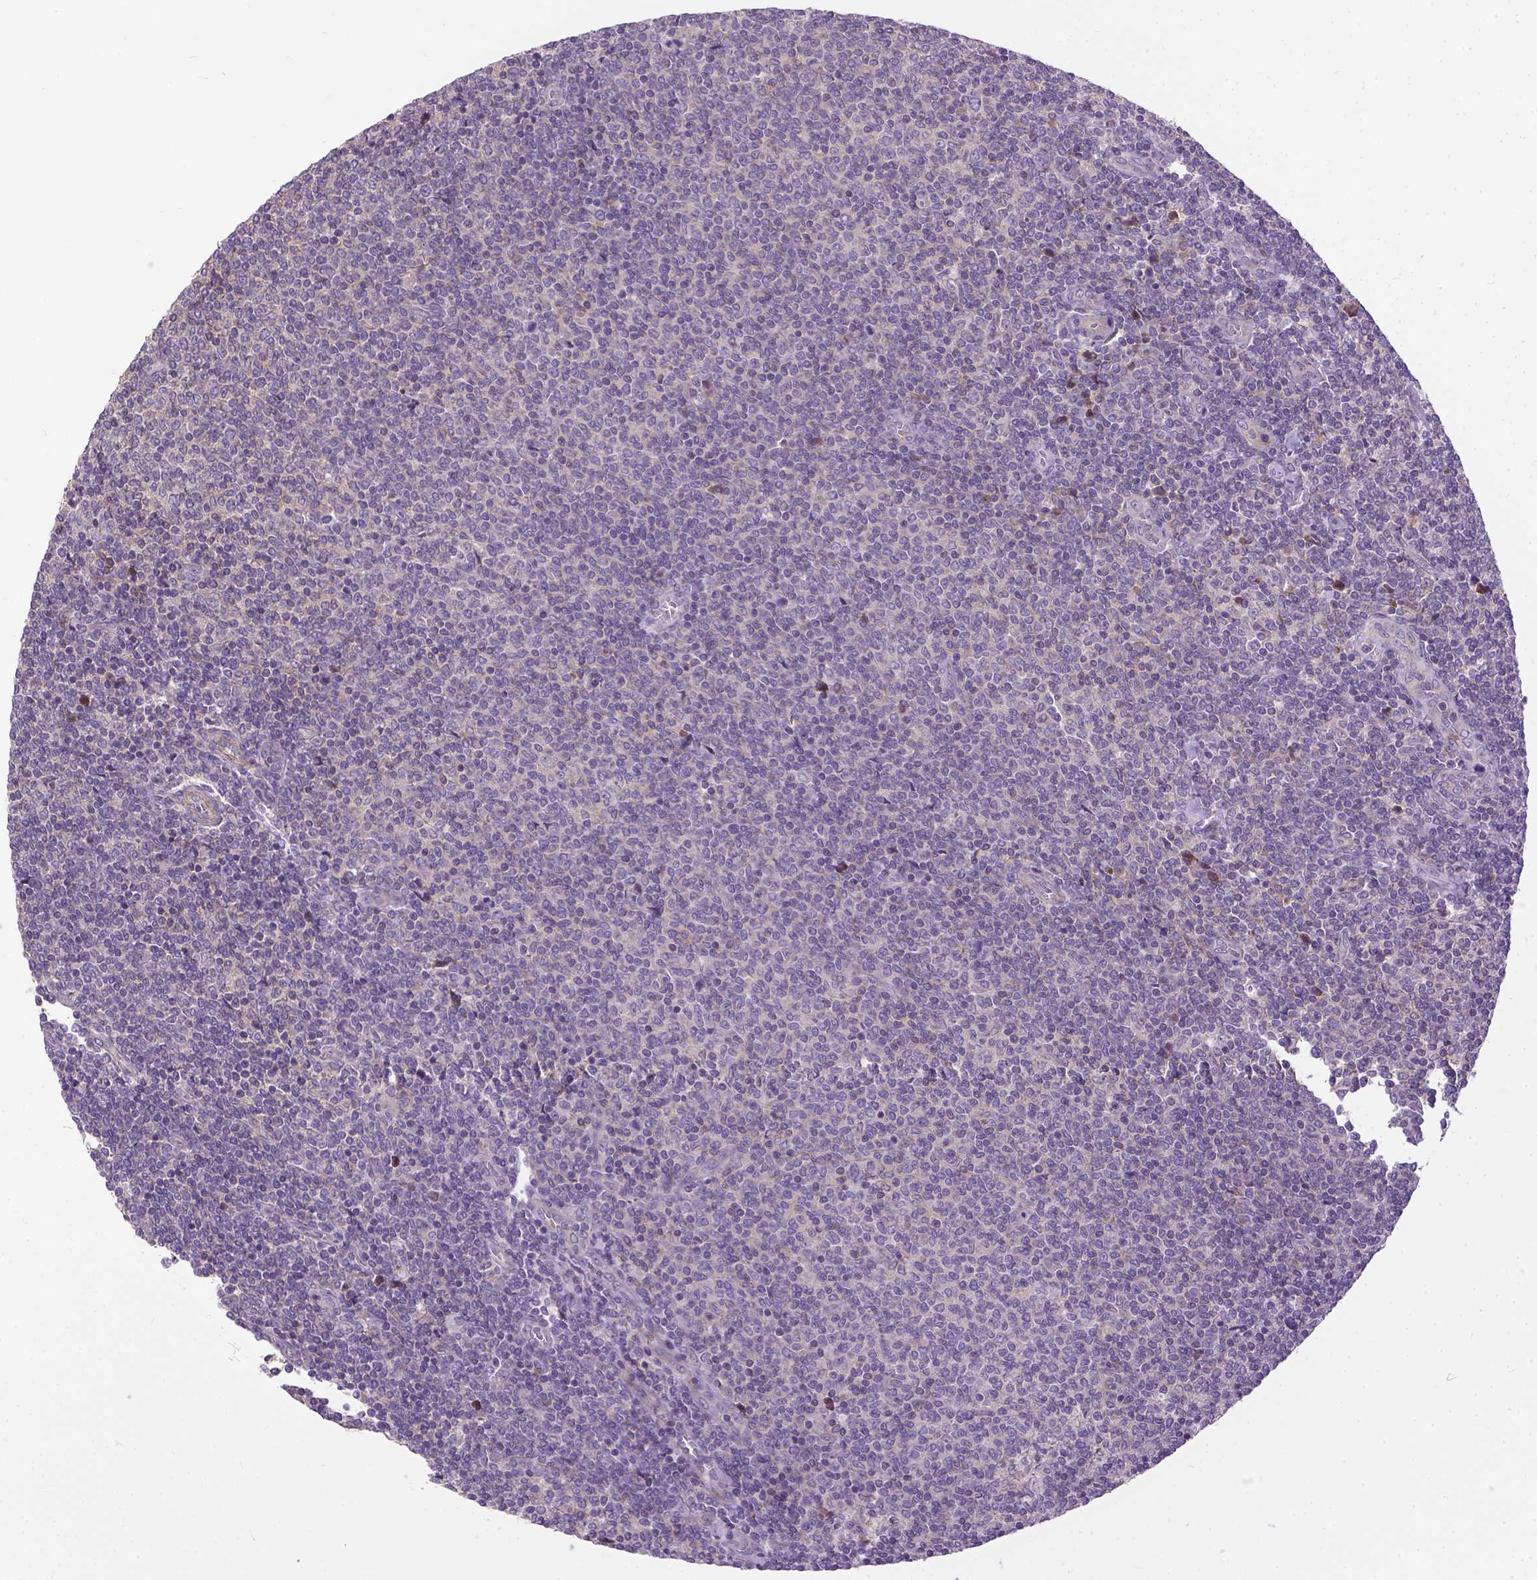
{"staining": {"intensity": "negative", "quantity": "none", "location": "none"}, "tissue": "lymphoma", "cell_type": "Tumor cells", "image_type": "cancer", "snomed": [{"axis": "morphology", "description": "Malignant lymphoma, non-Hodgkin's type, Low grade"}, {"axis": "topography", "description": "Lymph node"}], "caption": "Immunohistochemistry image of neoplastic tissue: human low-grade malignant lymphoma, non-Hodgkin's type stained with DAB (3,3'-diaminobenzidine) shows no significant protein staining in tumor cells.", "gene": "BANF2", "patient": {"sex": "male", "age": 52}}